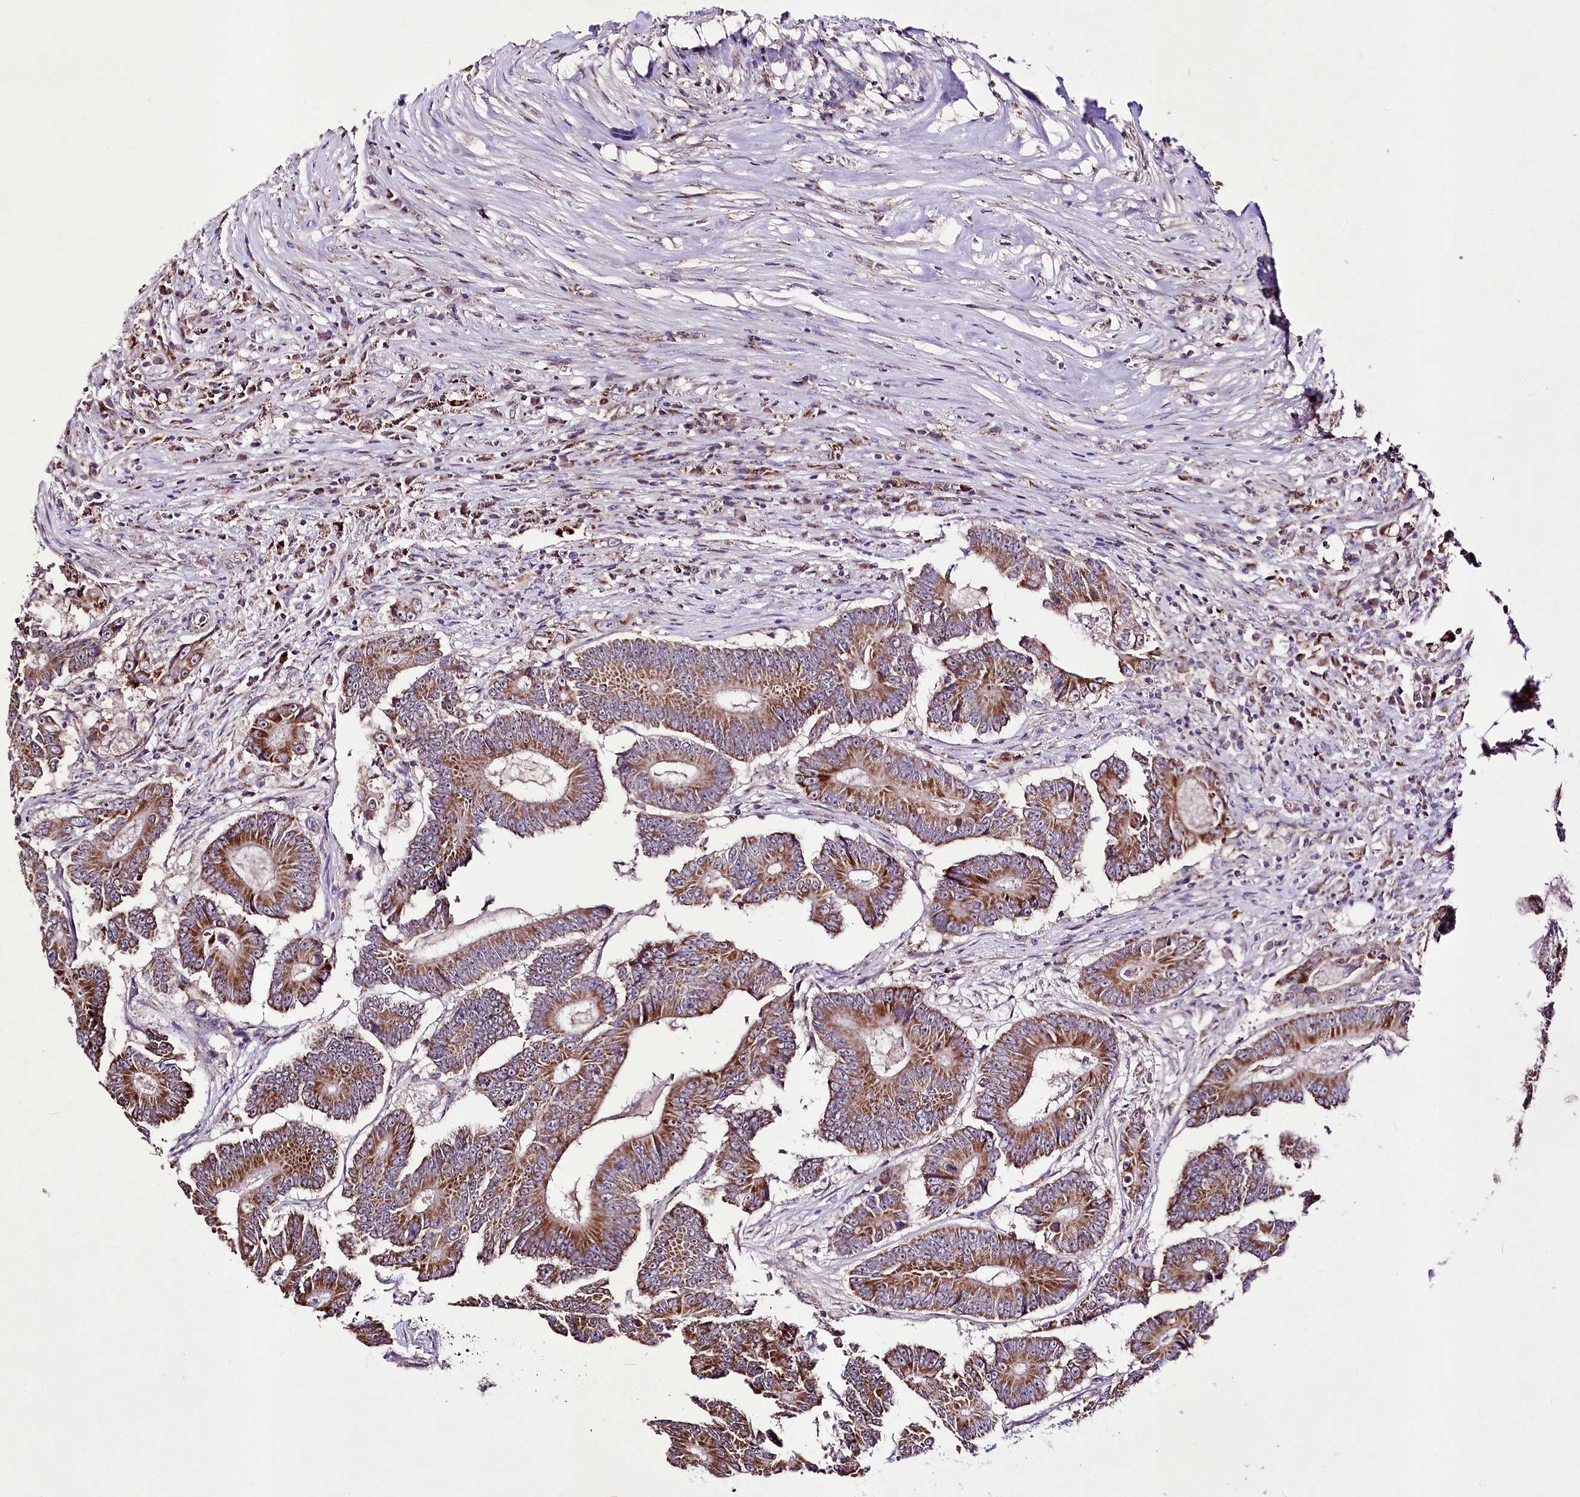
{"staining": {"intensity": "moderate", "quantity": ">75%", "location": "cytoplasmic/membranous"}, "tissue": "colorectal cancer", "cell_type": "Tumor cells", "image_type": "cancer", "snomed": [{"axis": "morphology", "description": "Adenocarcinoma, NOS"}, {"axis": "topography", "description": "Colon"}], "caption": "Immunohistochemical staining of human adenocarcinoma (colorectal) shows medium levels of moderate cytoplasmic/membranous staining in about >75% of tumor cells.", "gene": "ATE1", "patient": {"sex": "male", "age": 83}}